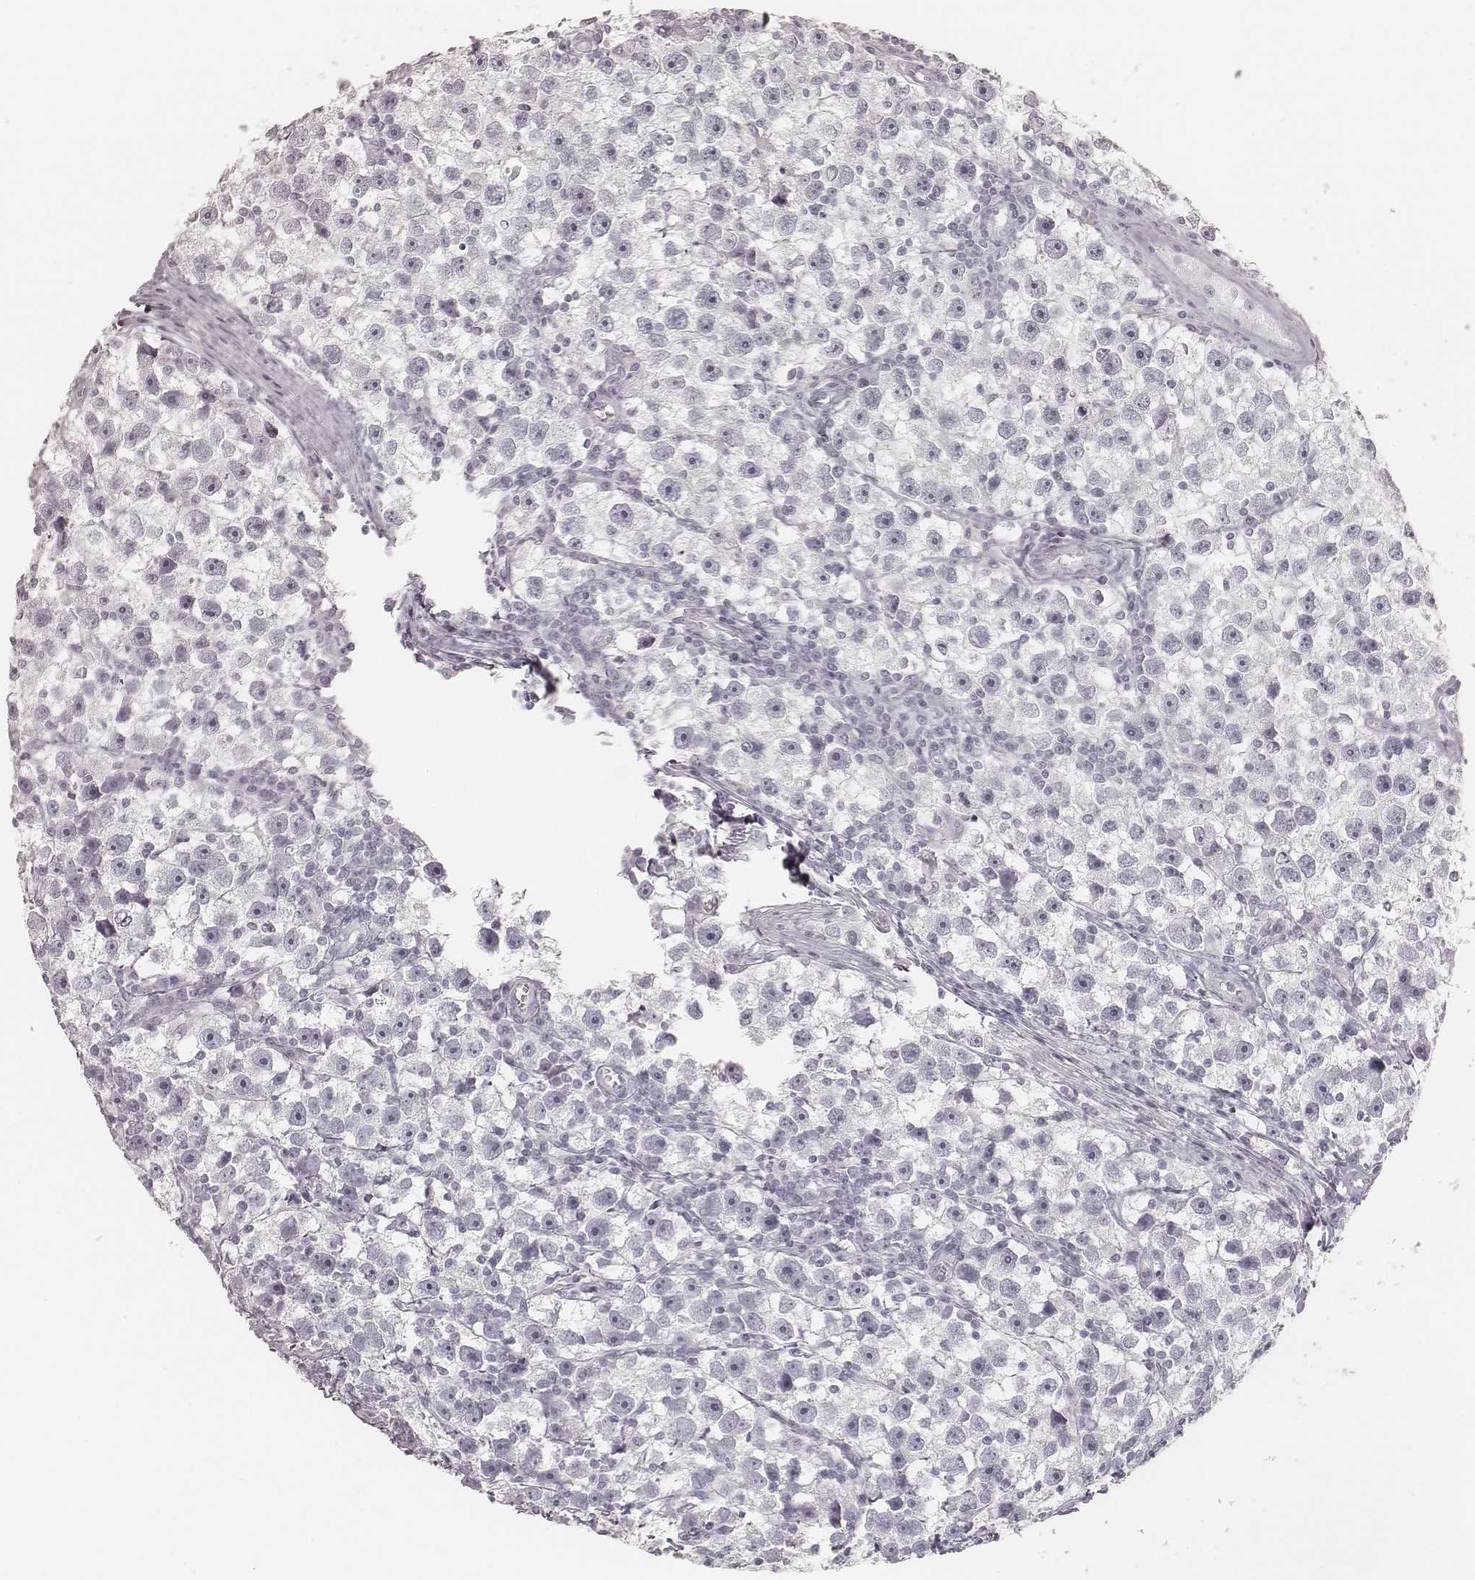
{"staining": {"intensity": "negative", "quantity": "none", "location": "none"}, "tissue": "testis cancer", "cell_type": "Tumor cells", "image_type": "cancer", "snomed": [{"axis": "morphology", "description": "Seminoma, NOS"}, {"axis": "topography", "description": "Testis"}], "caption": "This is an immunohistochemistry (IHC) micrograph of human testis cancer. There is no staining in tumor cells.", "gene": "KRT31", "patient": {"sex": "male", "age": 30}}